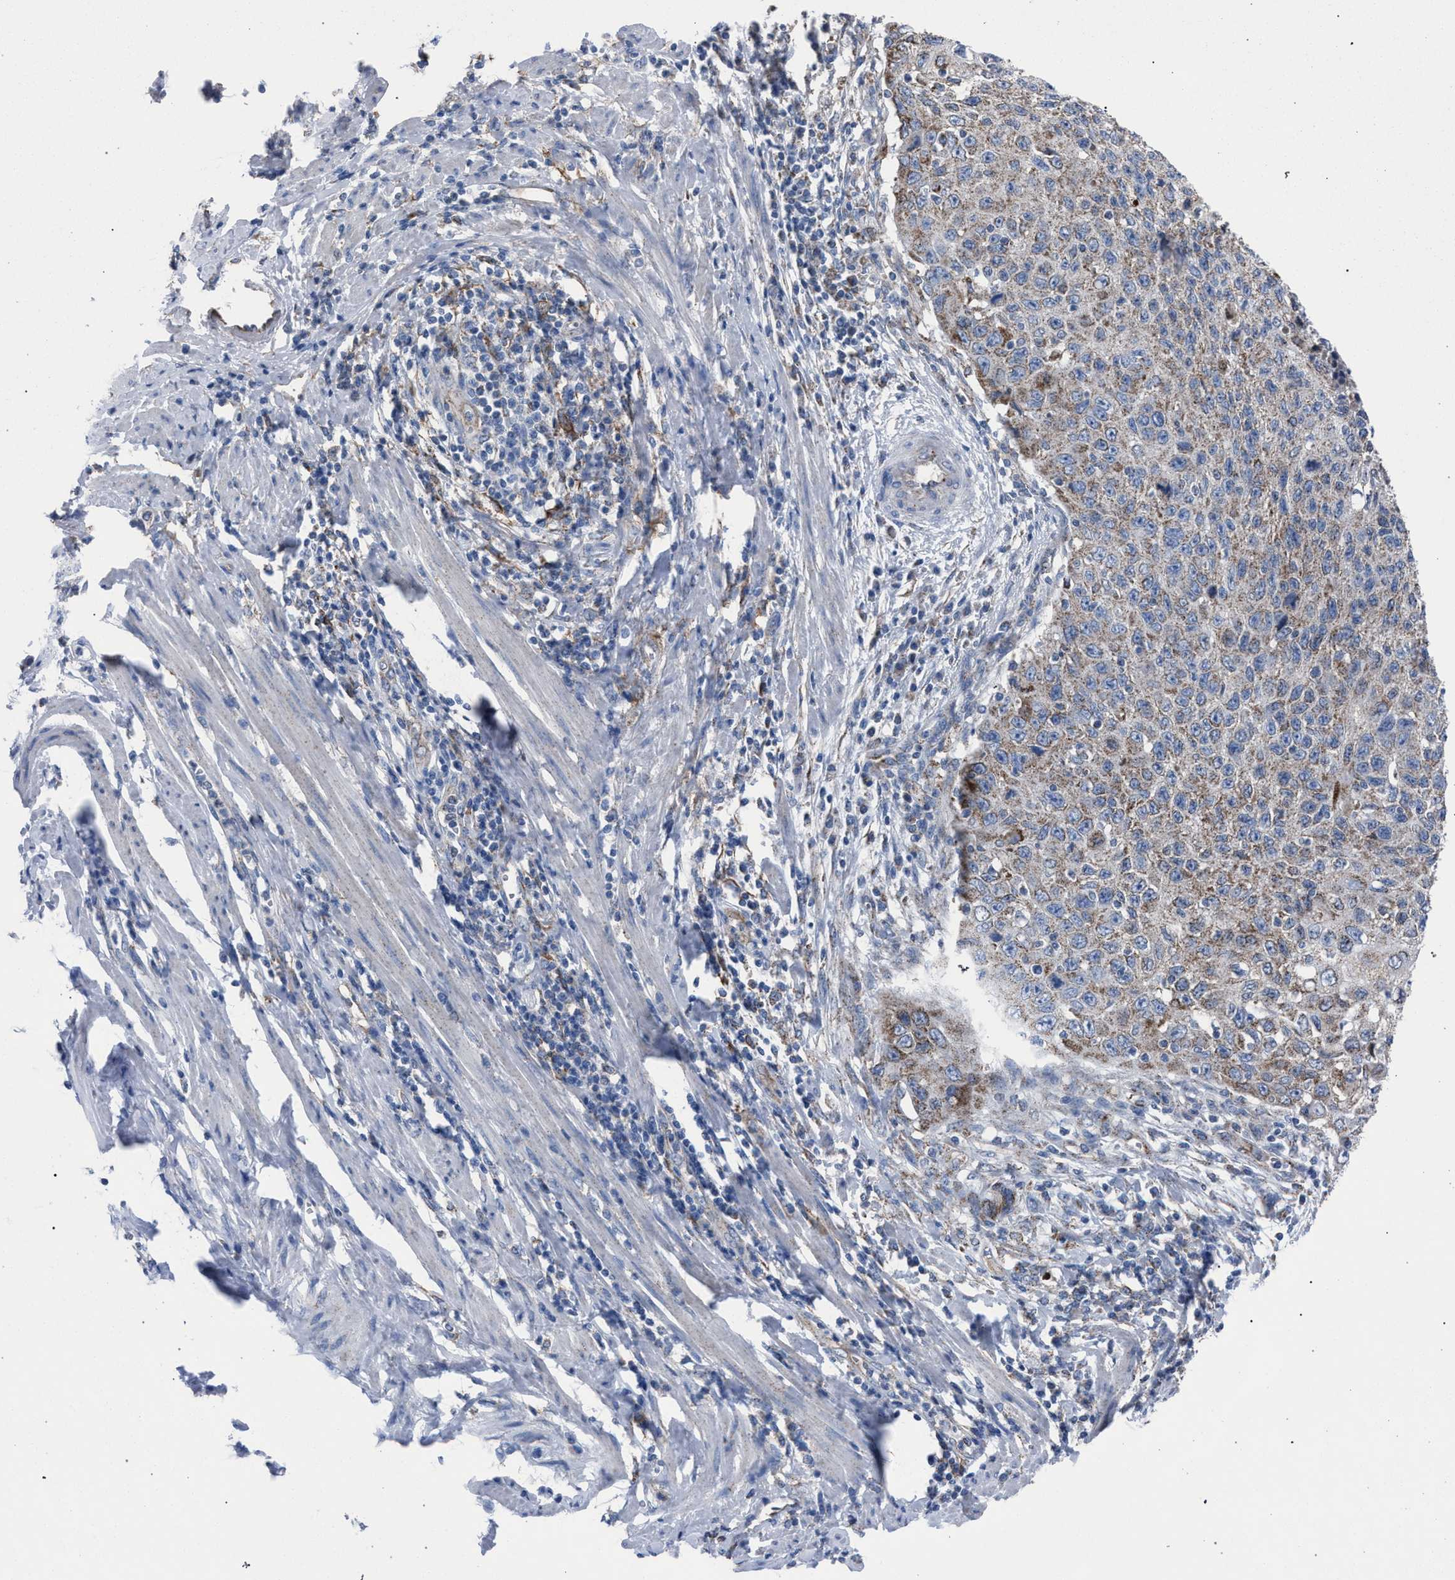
{"staining": {"intensity": "weak", "quantity": "25%-75%", "location": "cytoplasmic/membranous"}, "tissue": "cervical cancer", "cell_type": "Tumor cells", "image_type": "cancer", "snomed": [{"axis": "morphology", "description": "Squamous cell carcinoma, NOS"}, {"axis": "topography", "description": "Cervix"}], "caption": "The histopathology image reveals staining of cervical squamous cell carcinoma, revealing weak cytoplasmic/membranous protein staining (brown color) within tumor cells.", "gene": "HSD17B4", "patient": {"sex": "female", "age": 53}}